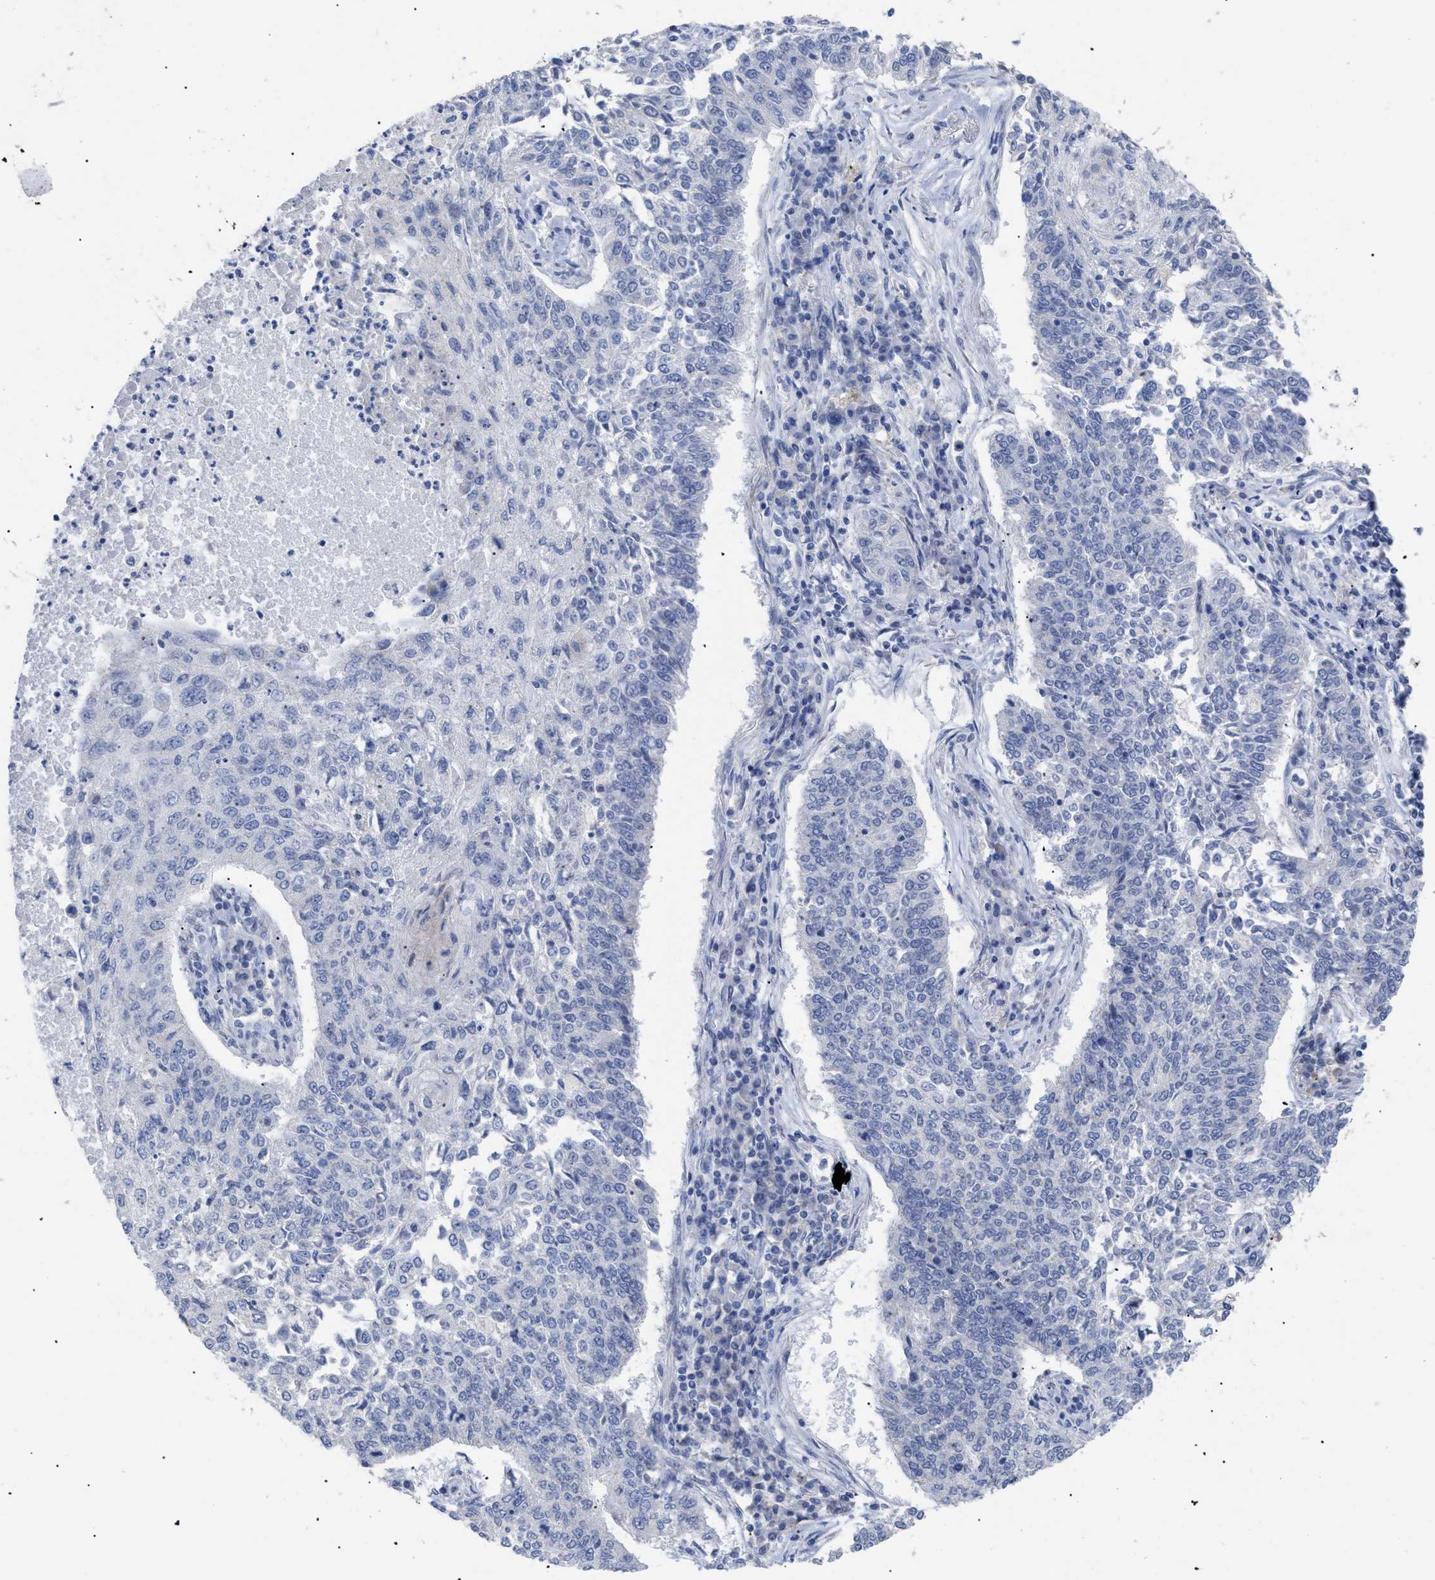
{"staining": {"intensity": "negative", "quantity": "none", "location": "none"}, "tissue": "lung cancer", "cell_type": "Tumor cells", "image_type": "cancer", "snomed": [{"axis": "morphology", "description": "Normal tissue, NOS"}, {"axis": "morphology", "description": "Squamous cell carcinoma, NOS"}, {"axis": "topography", "description": "Cartilage tissue"}, {"axis": "topography", "description": "Bronchus"}, {"axis": "topography", "description": "Lung"}], "caption": "An immunohistochemistry histopathology image of lung squamous cell carcinoma is shown. There is no staining in tumor cells of lung squamous cell carcinoma.", "gene": "CAV3", "patient": {"sex": "female", "age": 49}}